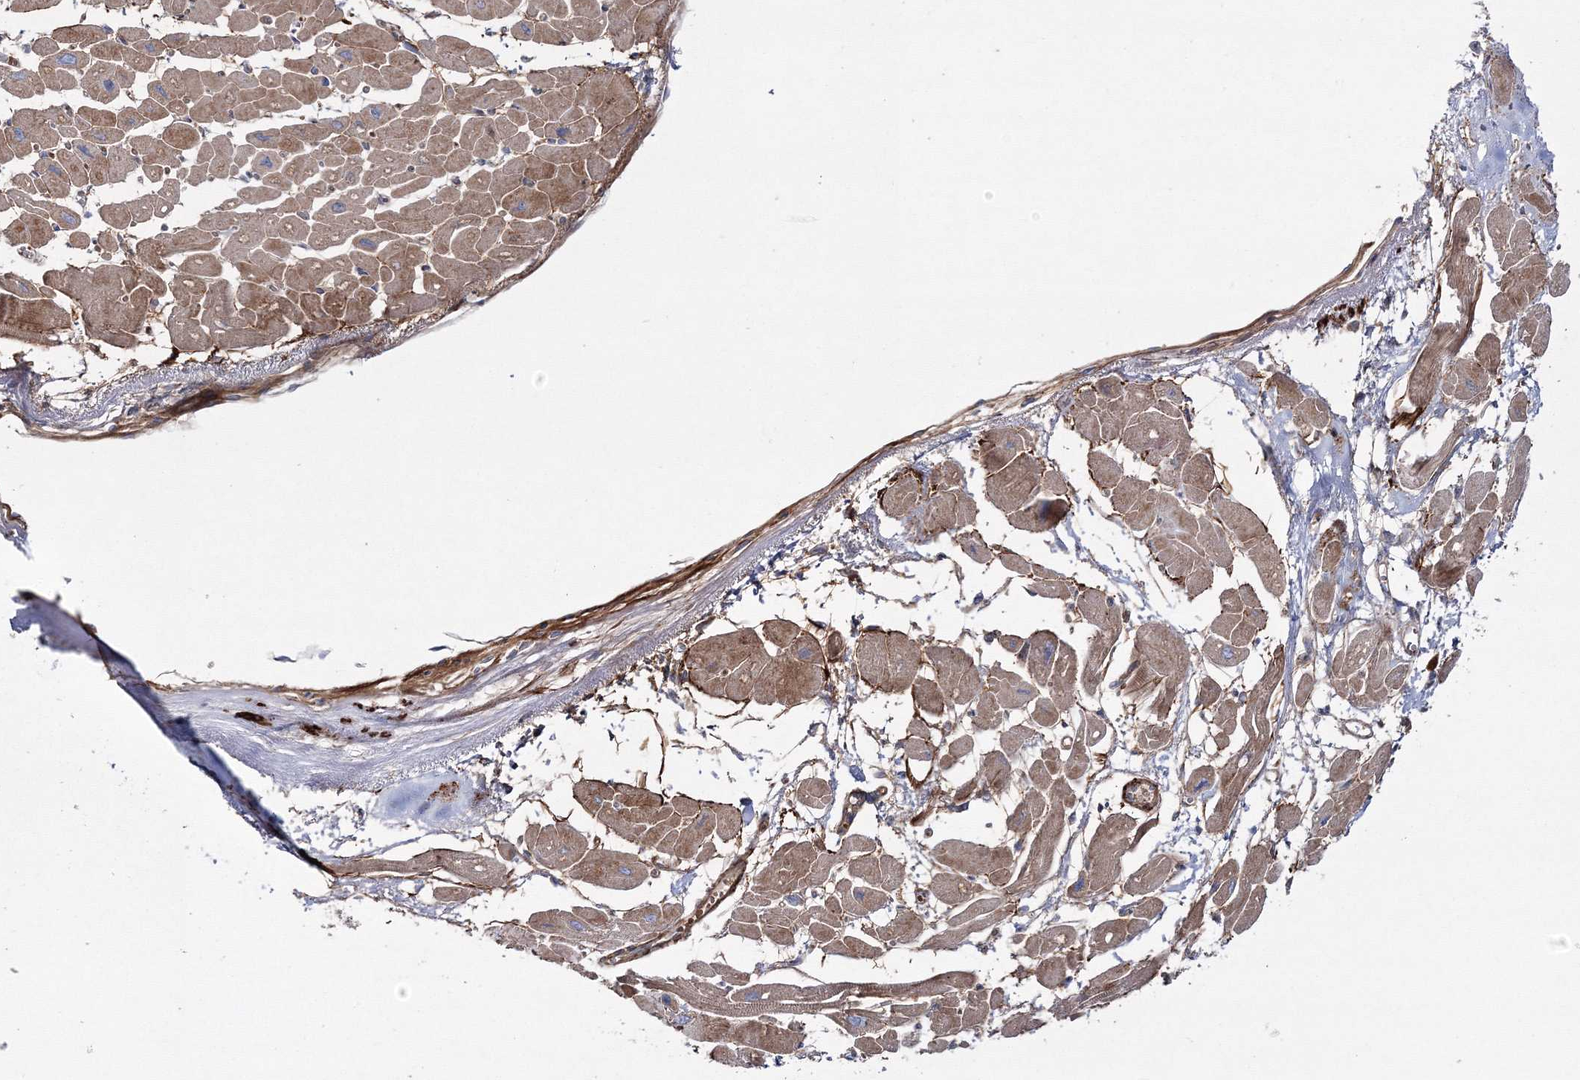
{"staining": {"intensity": "moderate", "quantity": "25%-75%", "location": "cytoplasmic/membranous"}, "tissue": "heart muscle", "cell_type": "Cardiomyocytes", "image_type": "normal", "snomed": [{"axis": "morphology", "description": "Normal tissue, NOS"}, {"axis": "topography", "description": "Heart"}], "caption": "The immunohistochemical stain highlights moderate cytoplasmic/membranous expression in cardiomyocytes of unremarkable heart muscle. (DAB IHC with brightfield microscopy, high magnification).", "gene": "ZSWIM6", "patient": {"sex": "female", "age": 54}}